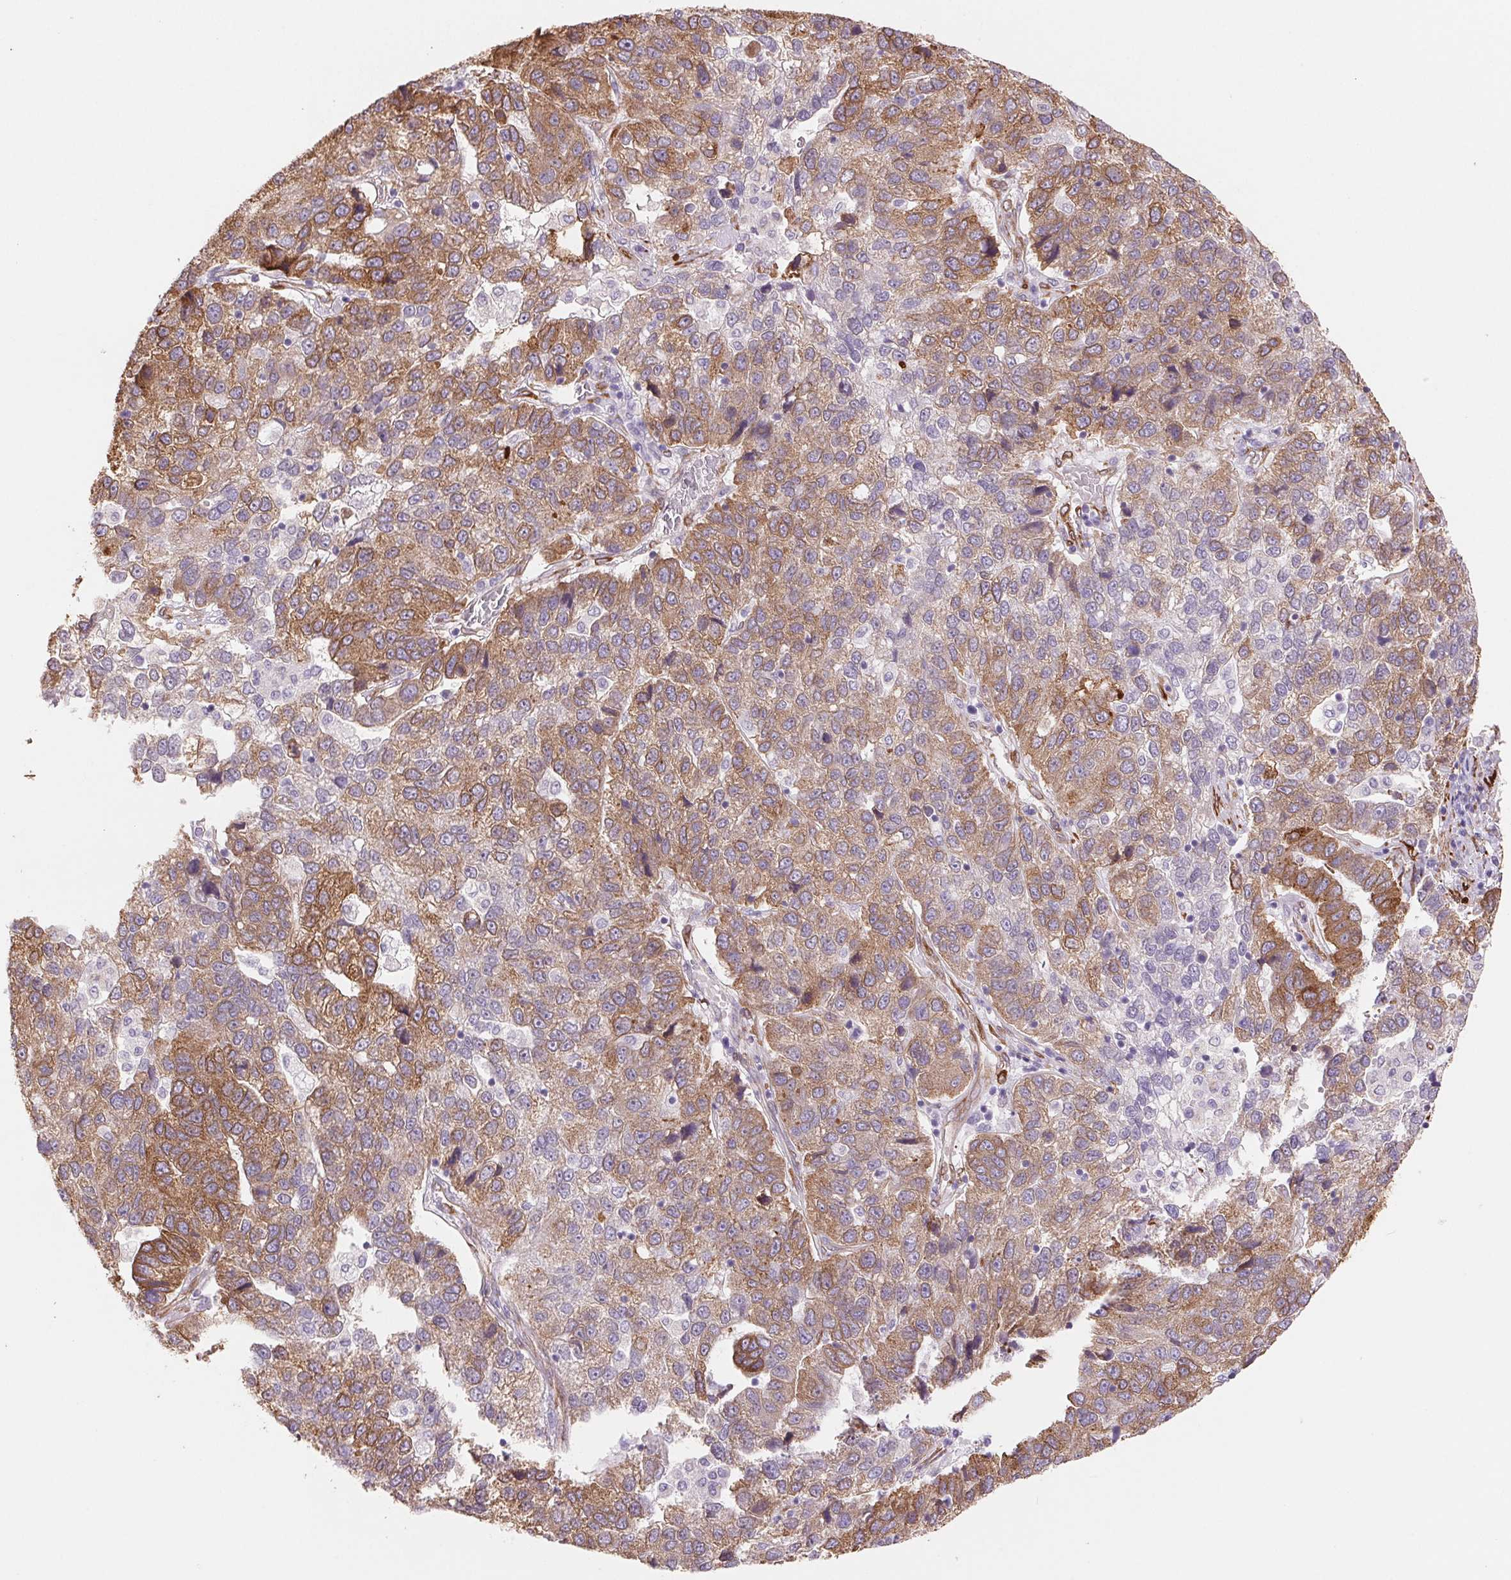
{"staining": {"intensity": "moderate", "quantity": "25%-75%", "location": "cytoplasmic/membranous"}, "tissue": "pancreatic cancer", "cell_type": "Tumor cells", "image_type": "cancer", "snomed": [{"axis": "morphology", "description": "Adenocarcinoma, NOS"}, {"axis": "topography", "description": "Pancreas"}], "caption": "This histopathology image reveals pancreatic cancer (adenocarcinoma) stained with IHC to label a protein in brown. The cytoplasmic/membranous of tumor cells show moderate positivity for the protein. Nuclei are counter-stained blue.", "gene": "FKBP10", "patient": {"sex": "female", "age": 61}}